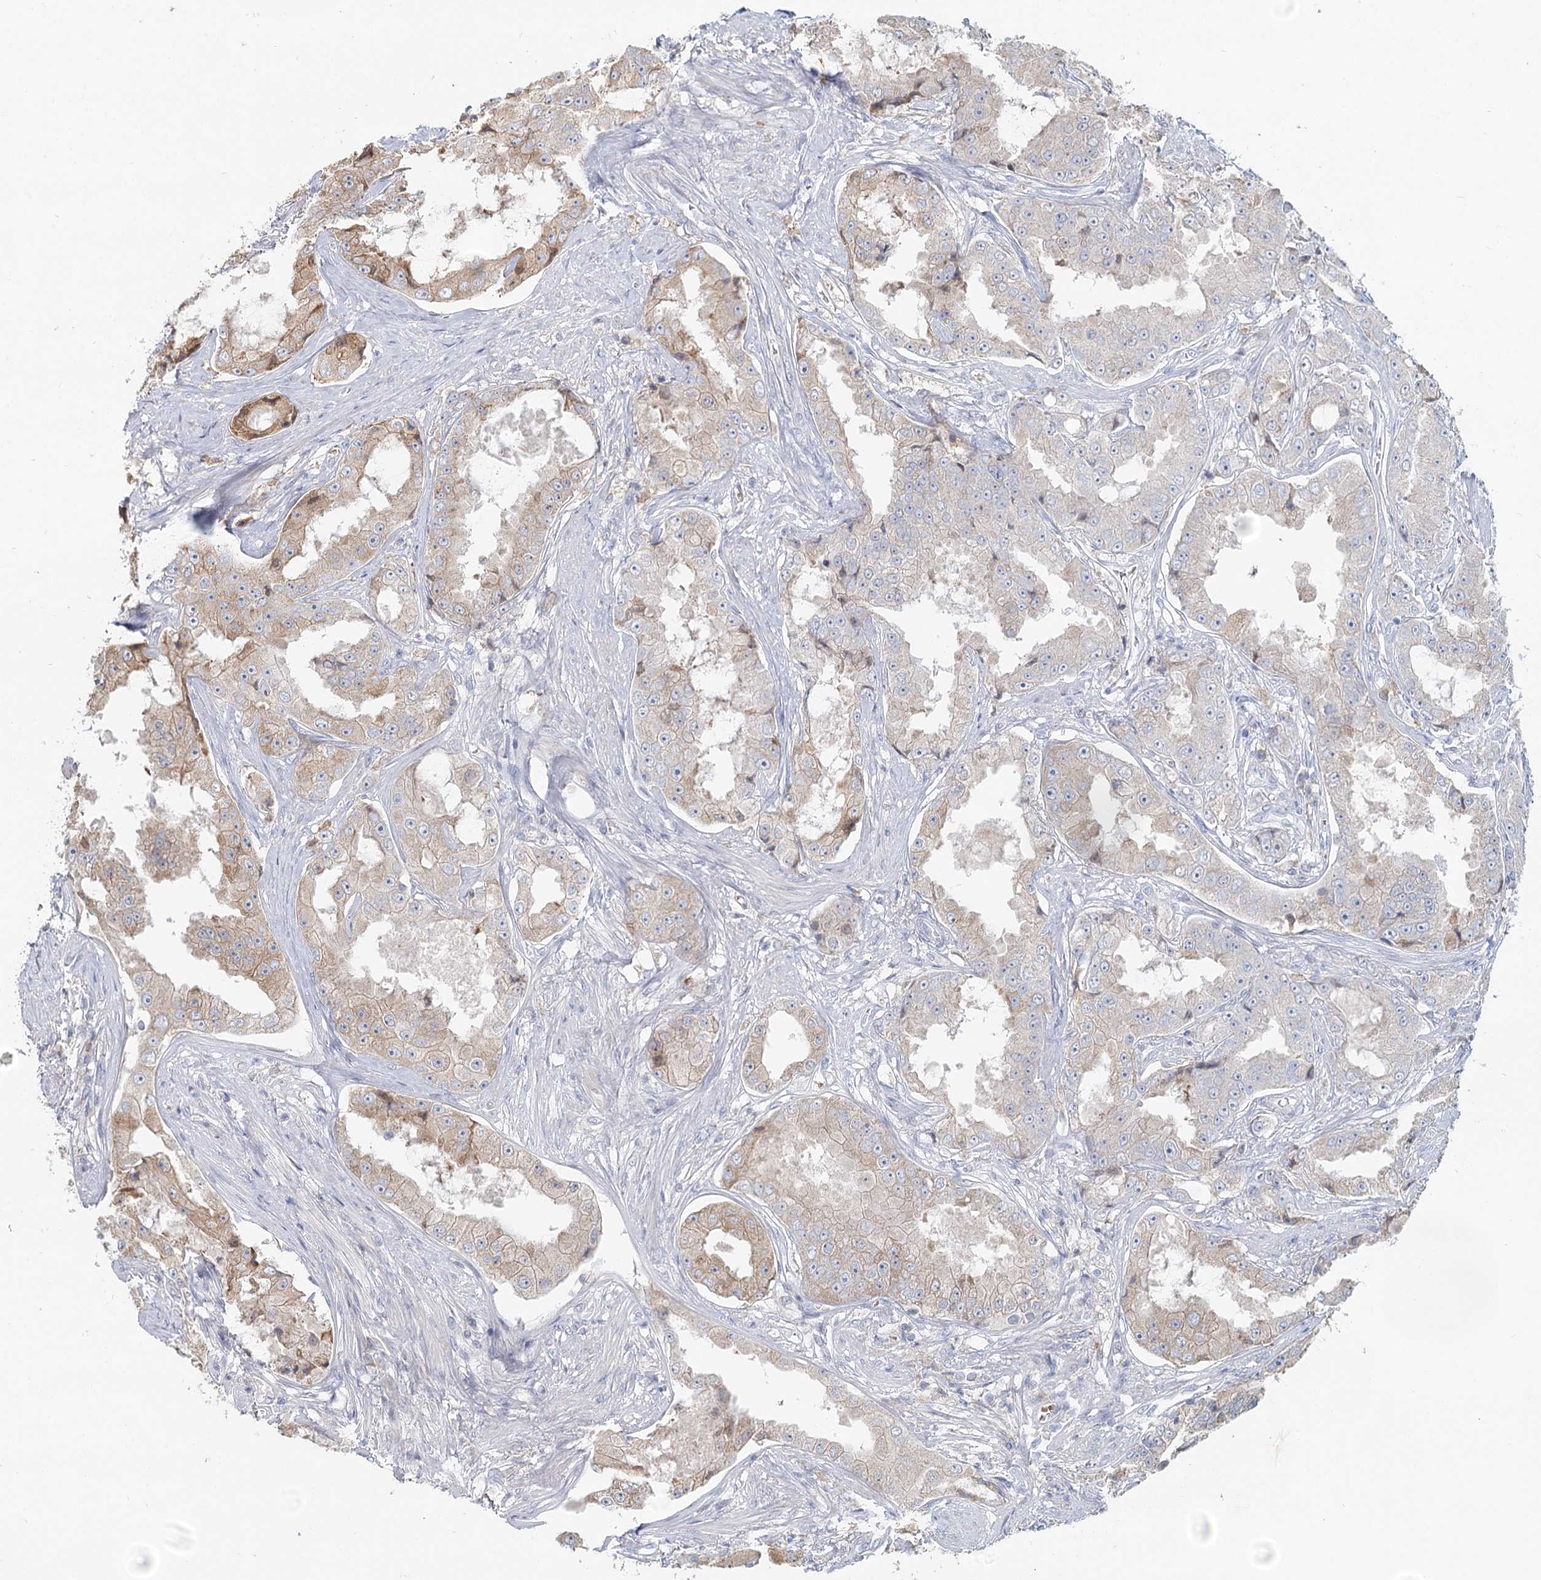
{"staining": {"intensity": "weak", "quantity": "25%-75%", "location": "cytoplasmic/membranous"}, "tissue": "prostate cancer", "cell_type": "Tumor cells", "image_type": "cancer", "snomed": [{"axis": "morphology", "description": "Adenocarcinoma, High grade"}, {"axis": "topography", "description": "Prostate"}], "caption": "Prostate high-grade adenocarcinoma stained for a protein displays weak cytoplasmic/membranous positivity in tumor cells. (DAB (3,3'-diaminobenzidine) IHC, brown staining for protein, blue staining for nuclei).", "gene": "ANKRD16", "patient": {"sex": "male", "age": 73}}